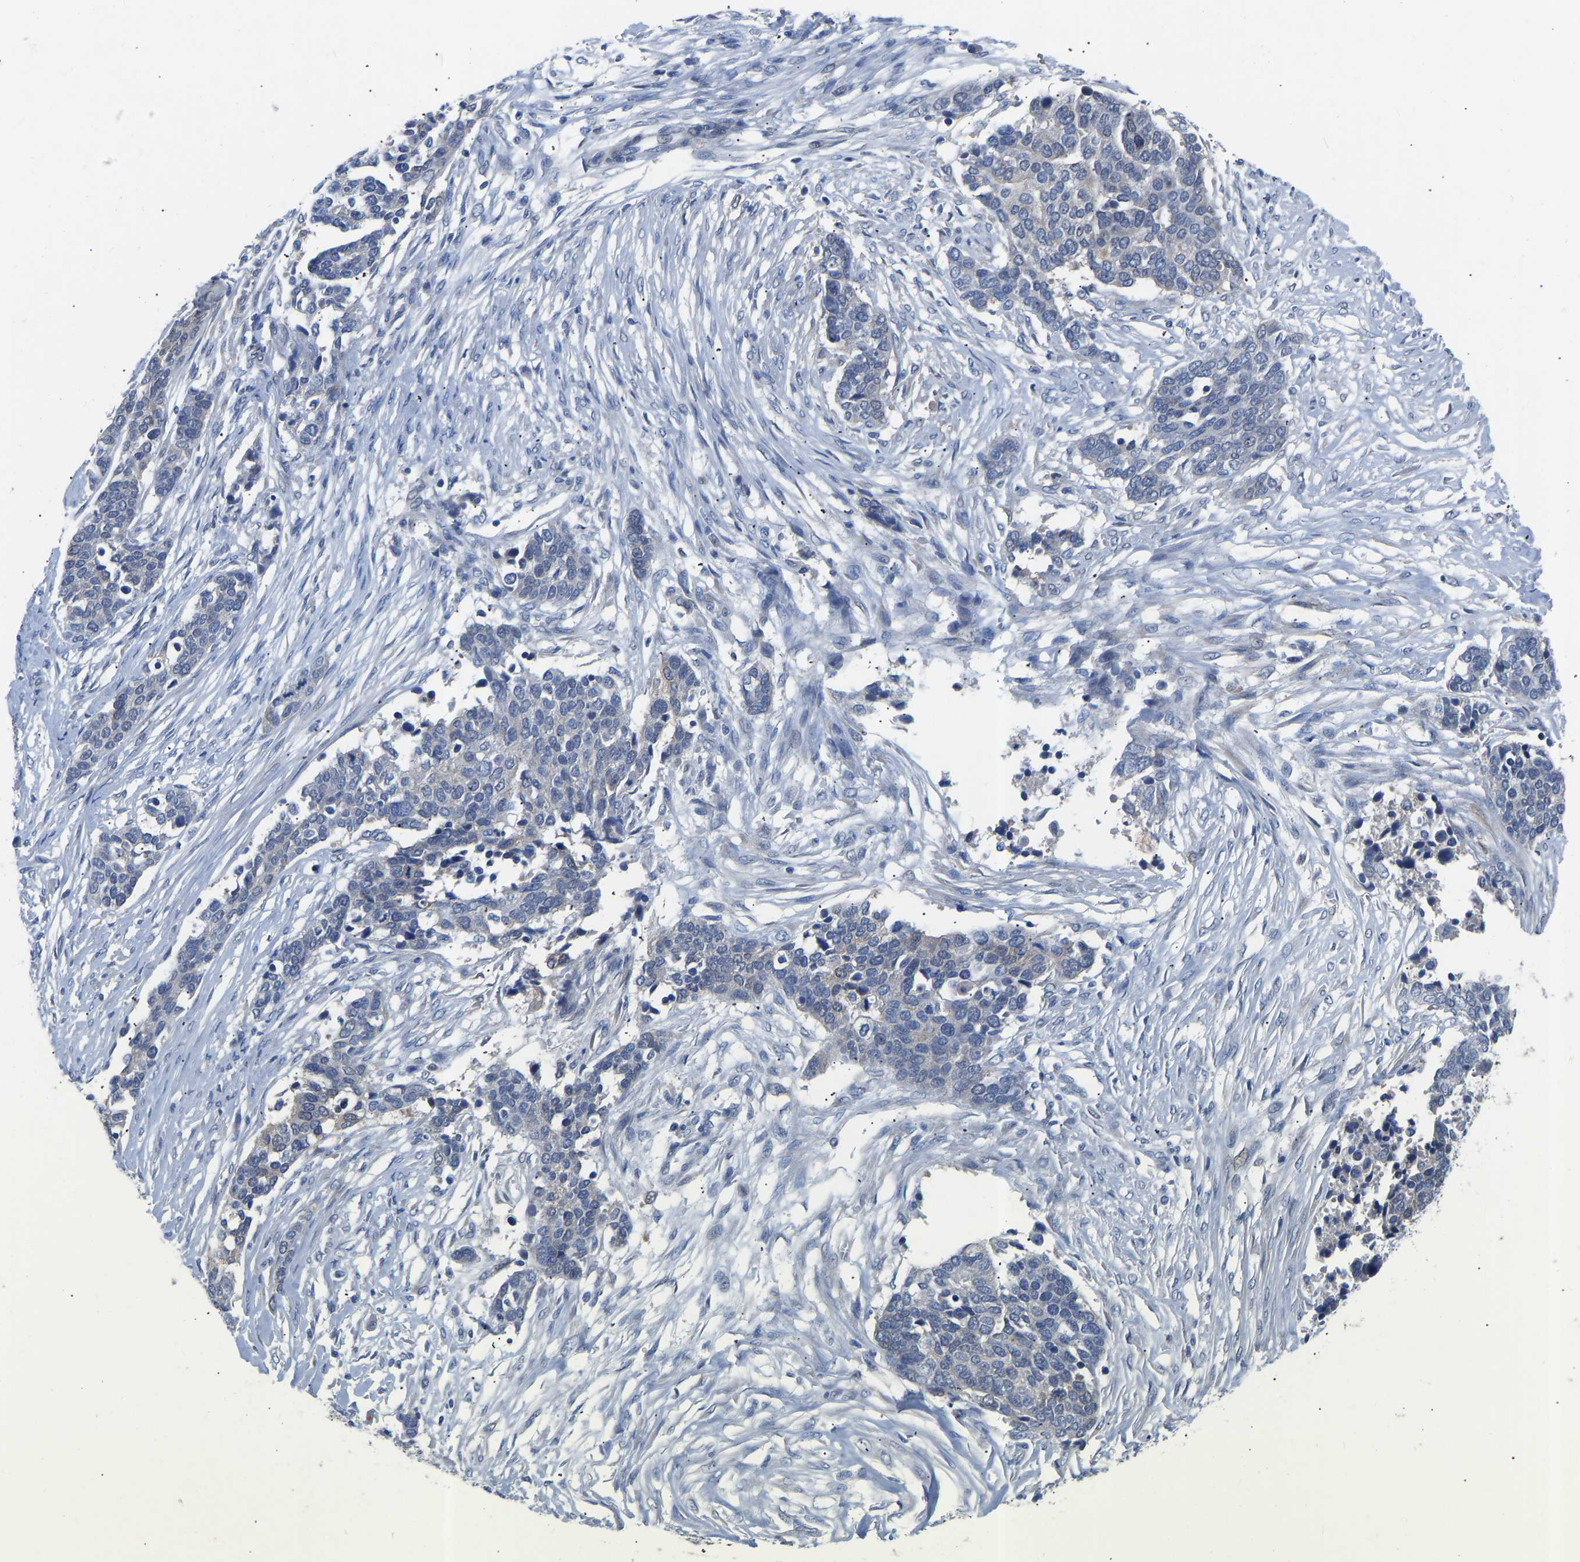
{"staining": {"intensity": "weak", "quantity": "<25%", "location": "cytoplasmic/membranous"}, "tissue": "ovarian cancer", "cell_type": "Tumor cells", "image_type": "cancer", "snomed": [{"axis": "morphology", "description": "Cystadenocarcinoma, serous, NOS"}, {"axis": "topography", "description": "Ovary"}], "caption": "This micrograph is of serous cystadenocarcinoma (ovarian) stained with immunohistochemistry (IHC) to label a protein in brown with the nuclei are counter-stained blue. There is no expression in tumor cells. (Immunohistochemistry (ihc), brightfield microscopy, high magnification).", "gene": "RBP1", "patient": {"sex": "female", "age": 44}}